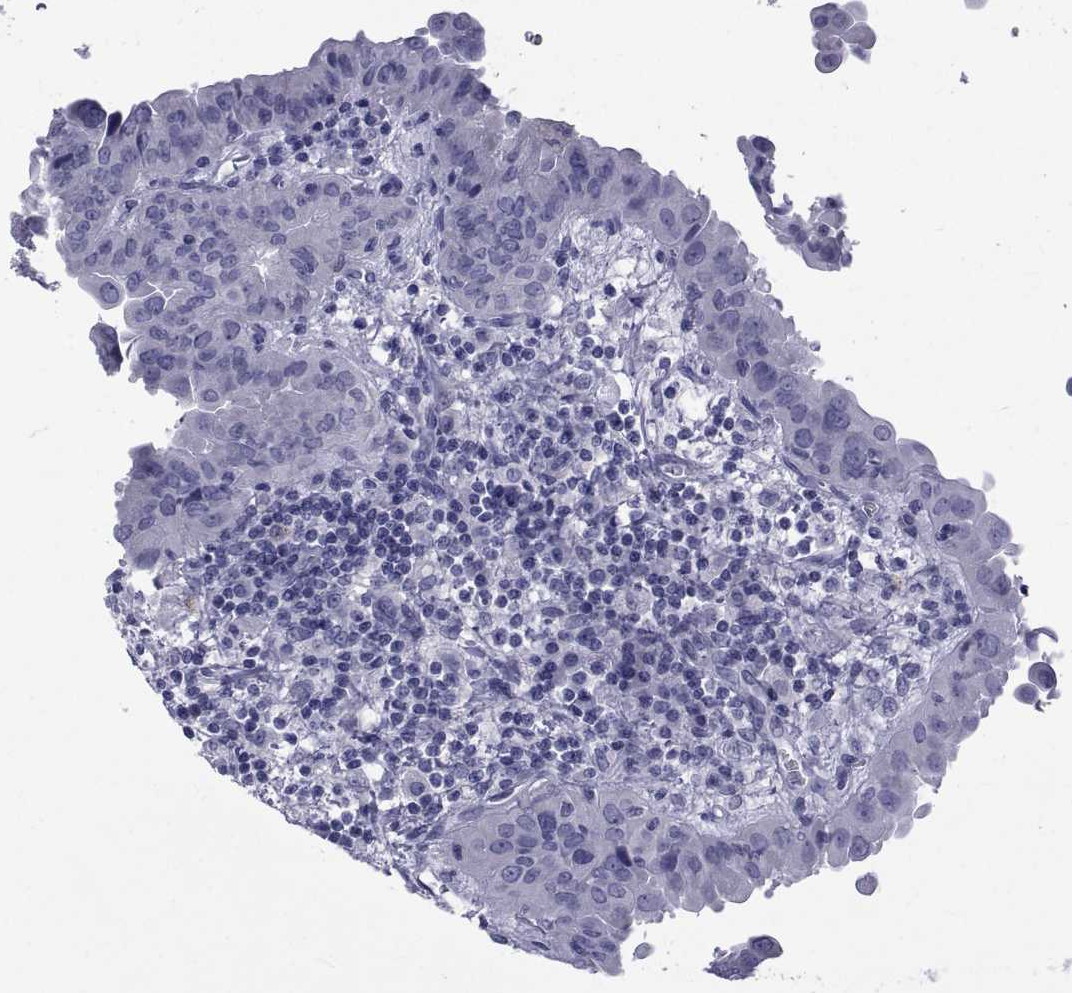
{"staining": {"intensity": "negative", "quantity": "none", "location": "none"}, "tissue": "thyroid cancer", "cell_type": "Tumor cells", "image_type": "cancer", "snomed": [{"axis": "morphology", "description": "Papillary adenocarcinoma, NOS"}, {"axis": "topography", "description": "Thyroid gland"}], "caption": "This is an immunohistochemistry (IHC) micrograph of thyroid cancer (papillary adenocarcinoma). There is no expression in tumor cells.", "gene": "GKAP1", "patient": {"sex": "female", "age": 37}}